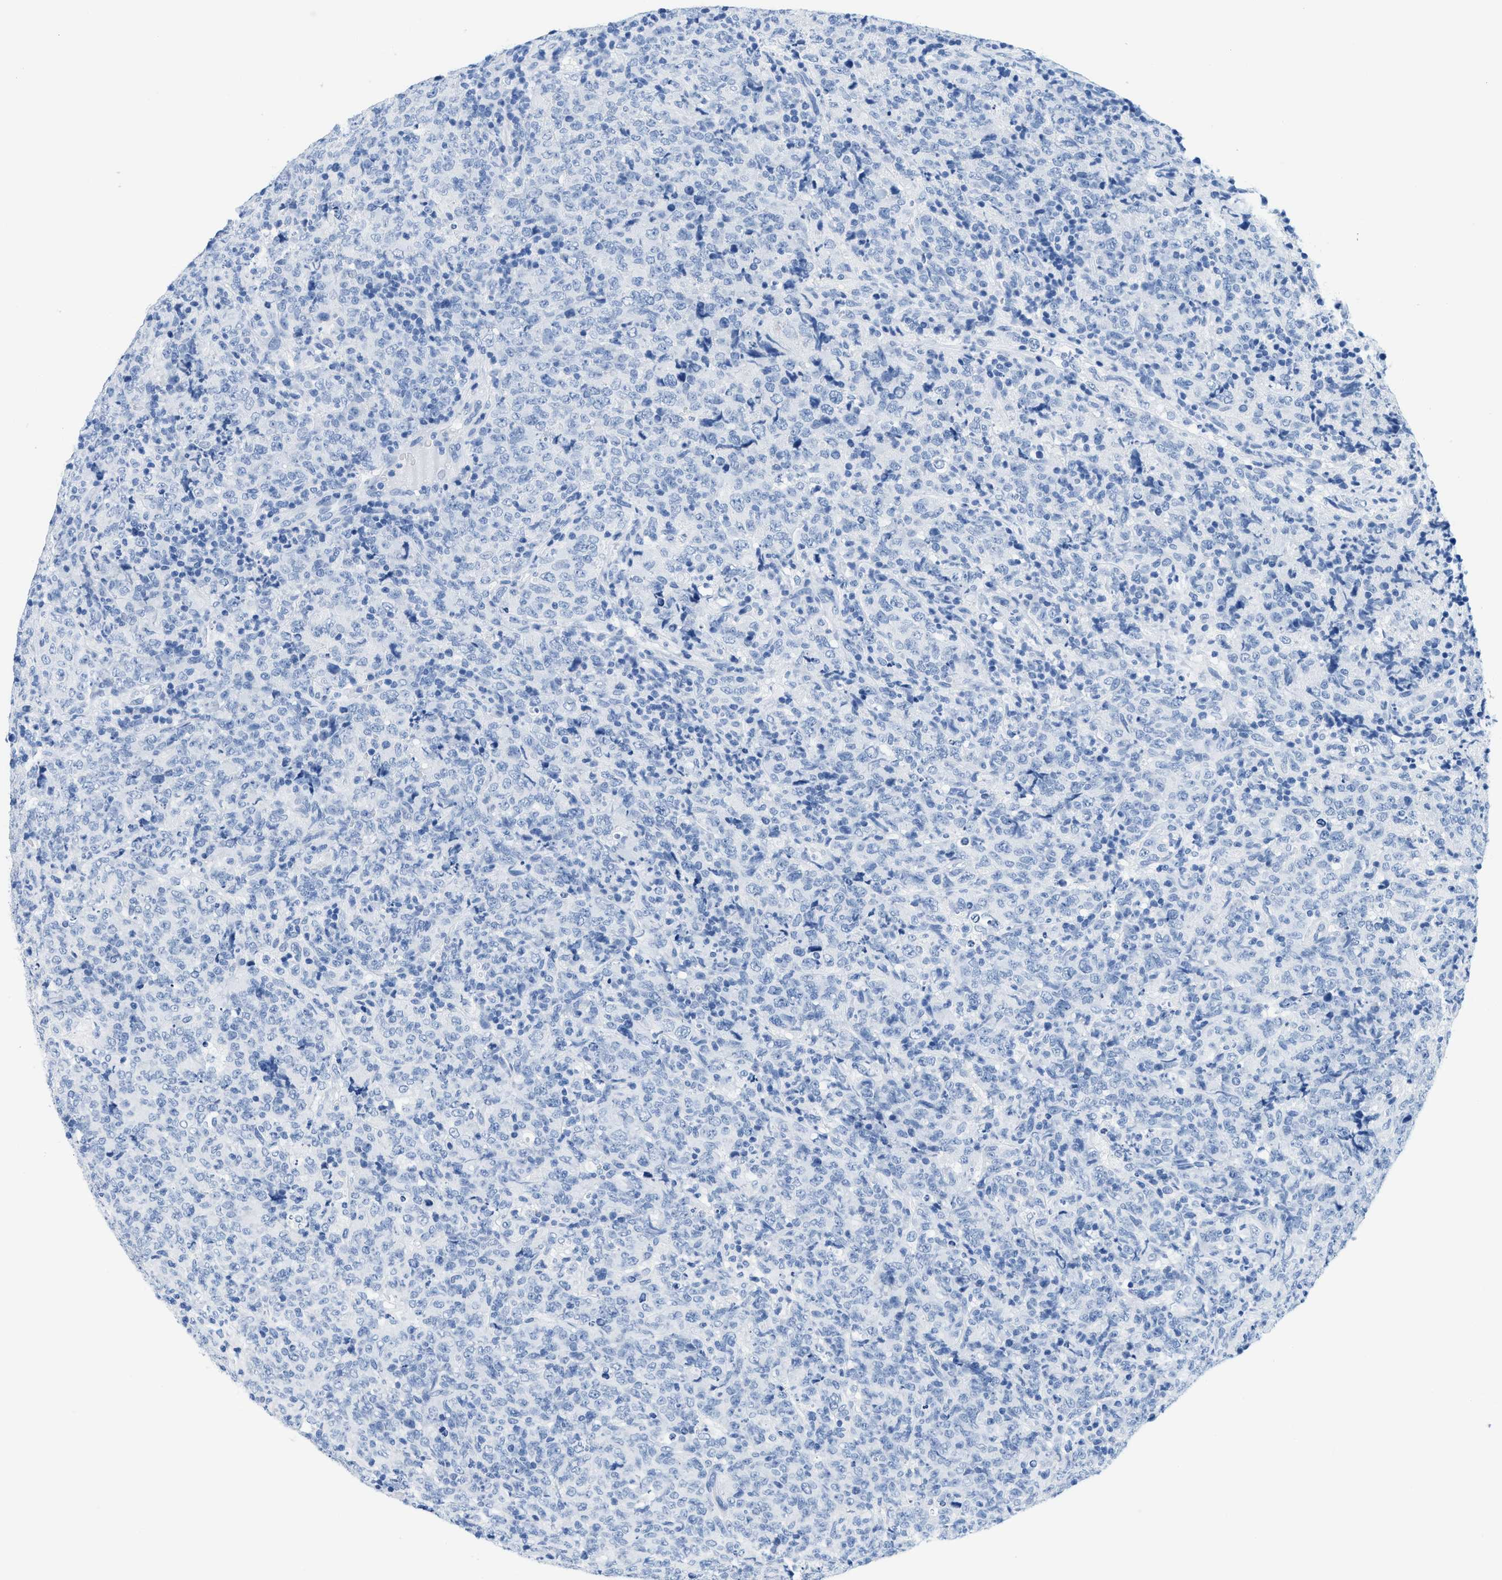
{"staining": {"intensity": "negative", "quantity": "none", "location": "none"}, "tissue": "lymphoma", "cell_type": "Tumor cells", "image_type": "cancer", "snomed": [{"axis": "morphology", "description": "Malignant lymphoma, non-Hodgkin's type, High grade"}, {"axis": "topography", "description": "Tonsil"}], "caption": "This is a micrograph of immunohistochemistry staining of high-grade malignant lymphoma, non-Hodgkin's type, which shows no staining in tumor cells. (Stains: DAB immunohistochemistry (IHC) with hematoxylin counter stain, Microscopy: brightfield microscopy at high magnification).", "gene": "GSN", "patient": {"sex": "female", "age": 36}}